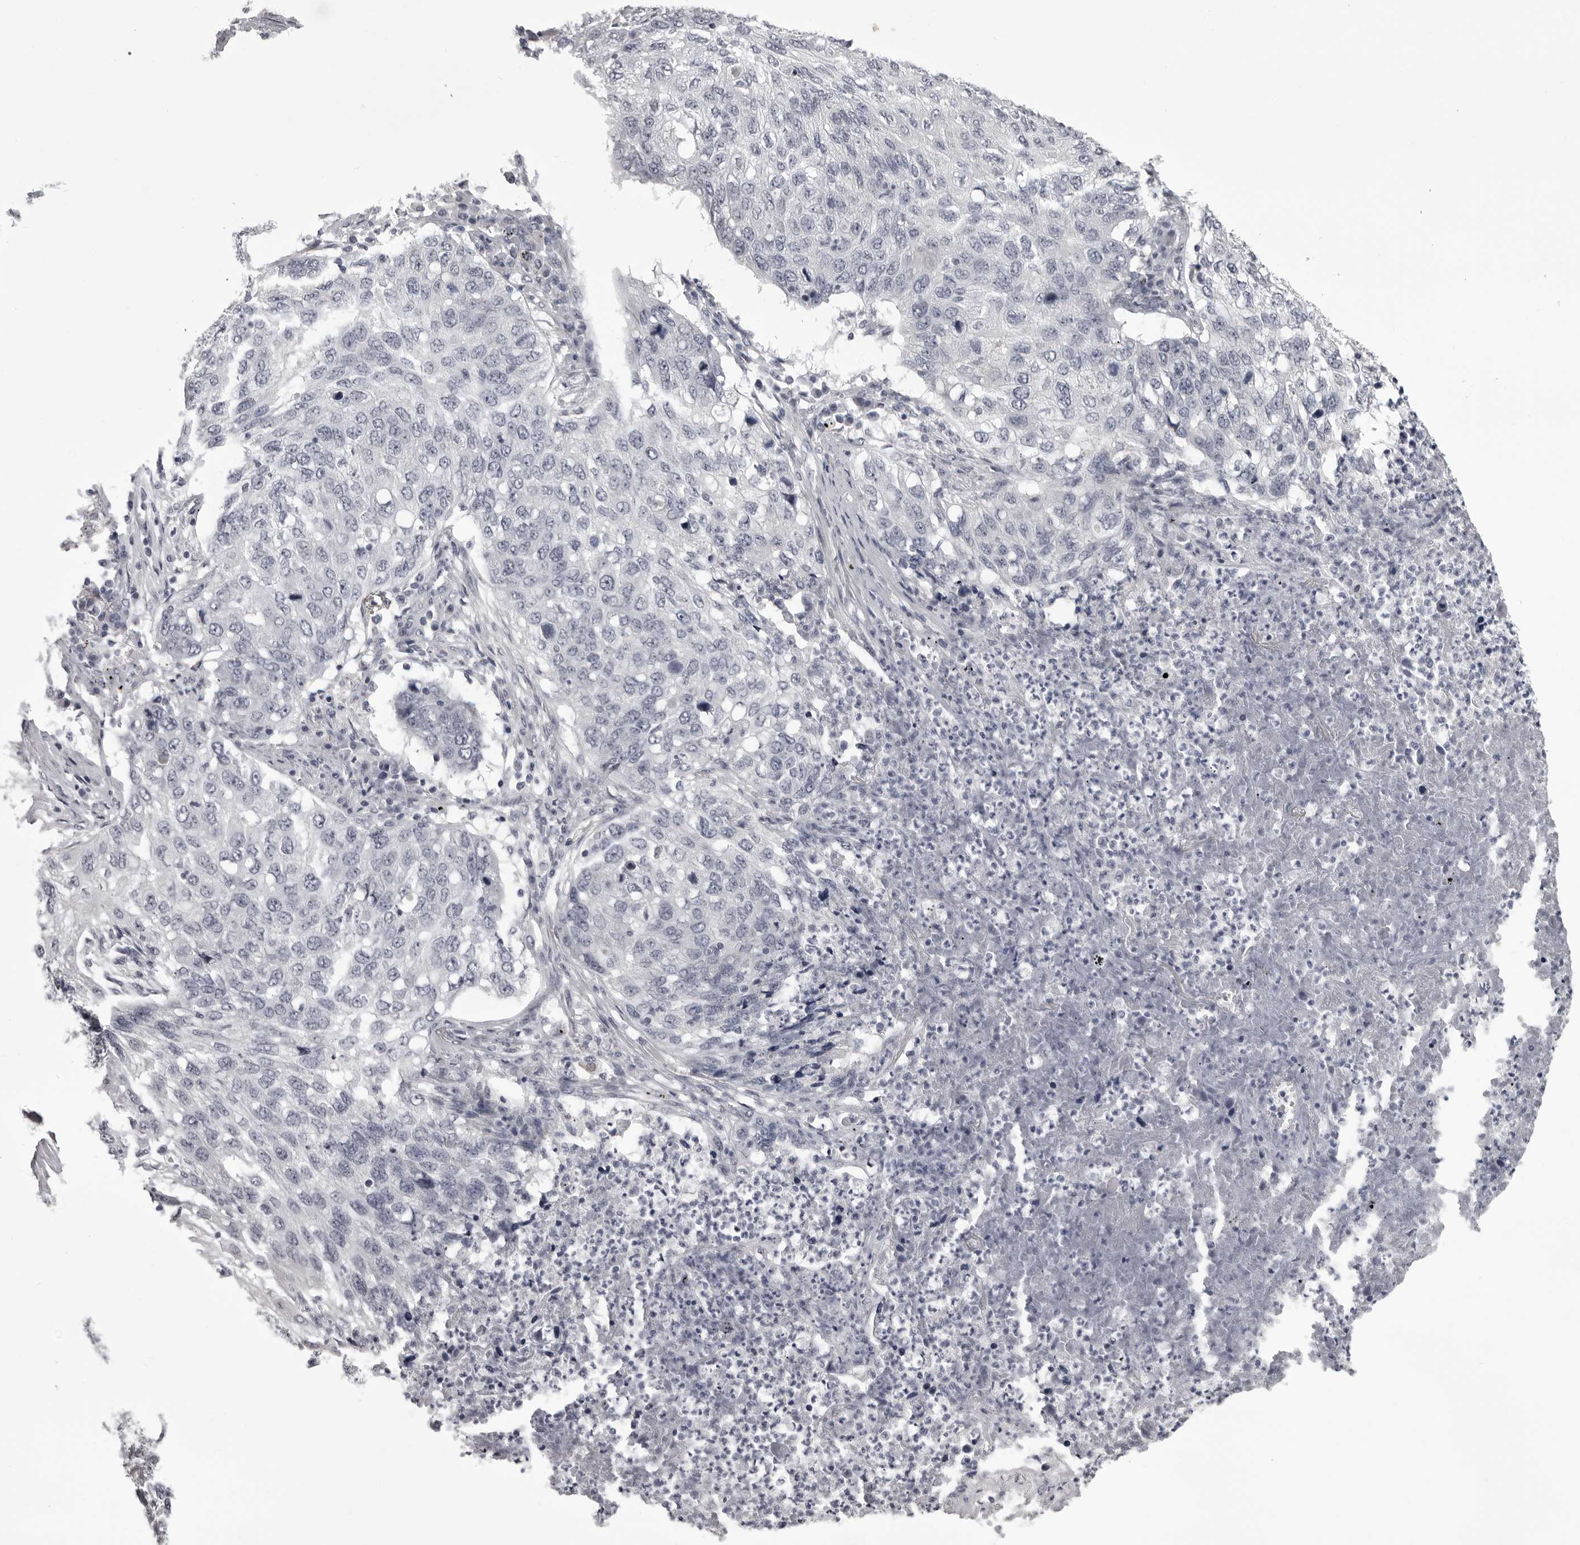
{"staining": {"intensity": "negative", "quantity": "none", "location": "none"}, "tissue": "lung cancer", "cell_type": "Tumor cells", "image_type": "cancer", "snomed": [{"axis": "morphology", "description": "Squamous cell carcinoma, NOS"}, {"axis": "topography", "description": "Lung"}], "caption": "The photomicrograph shows no significant positivity in tumor cells of lung cancer (squamous cell carcinoma).", "gene": "EPHA10", "patient": {"sex": "female", "age": 63}}